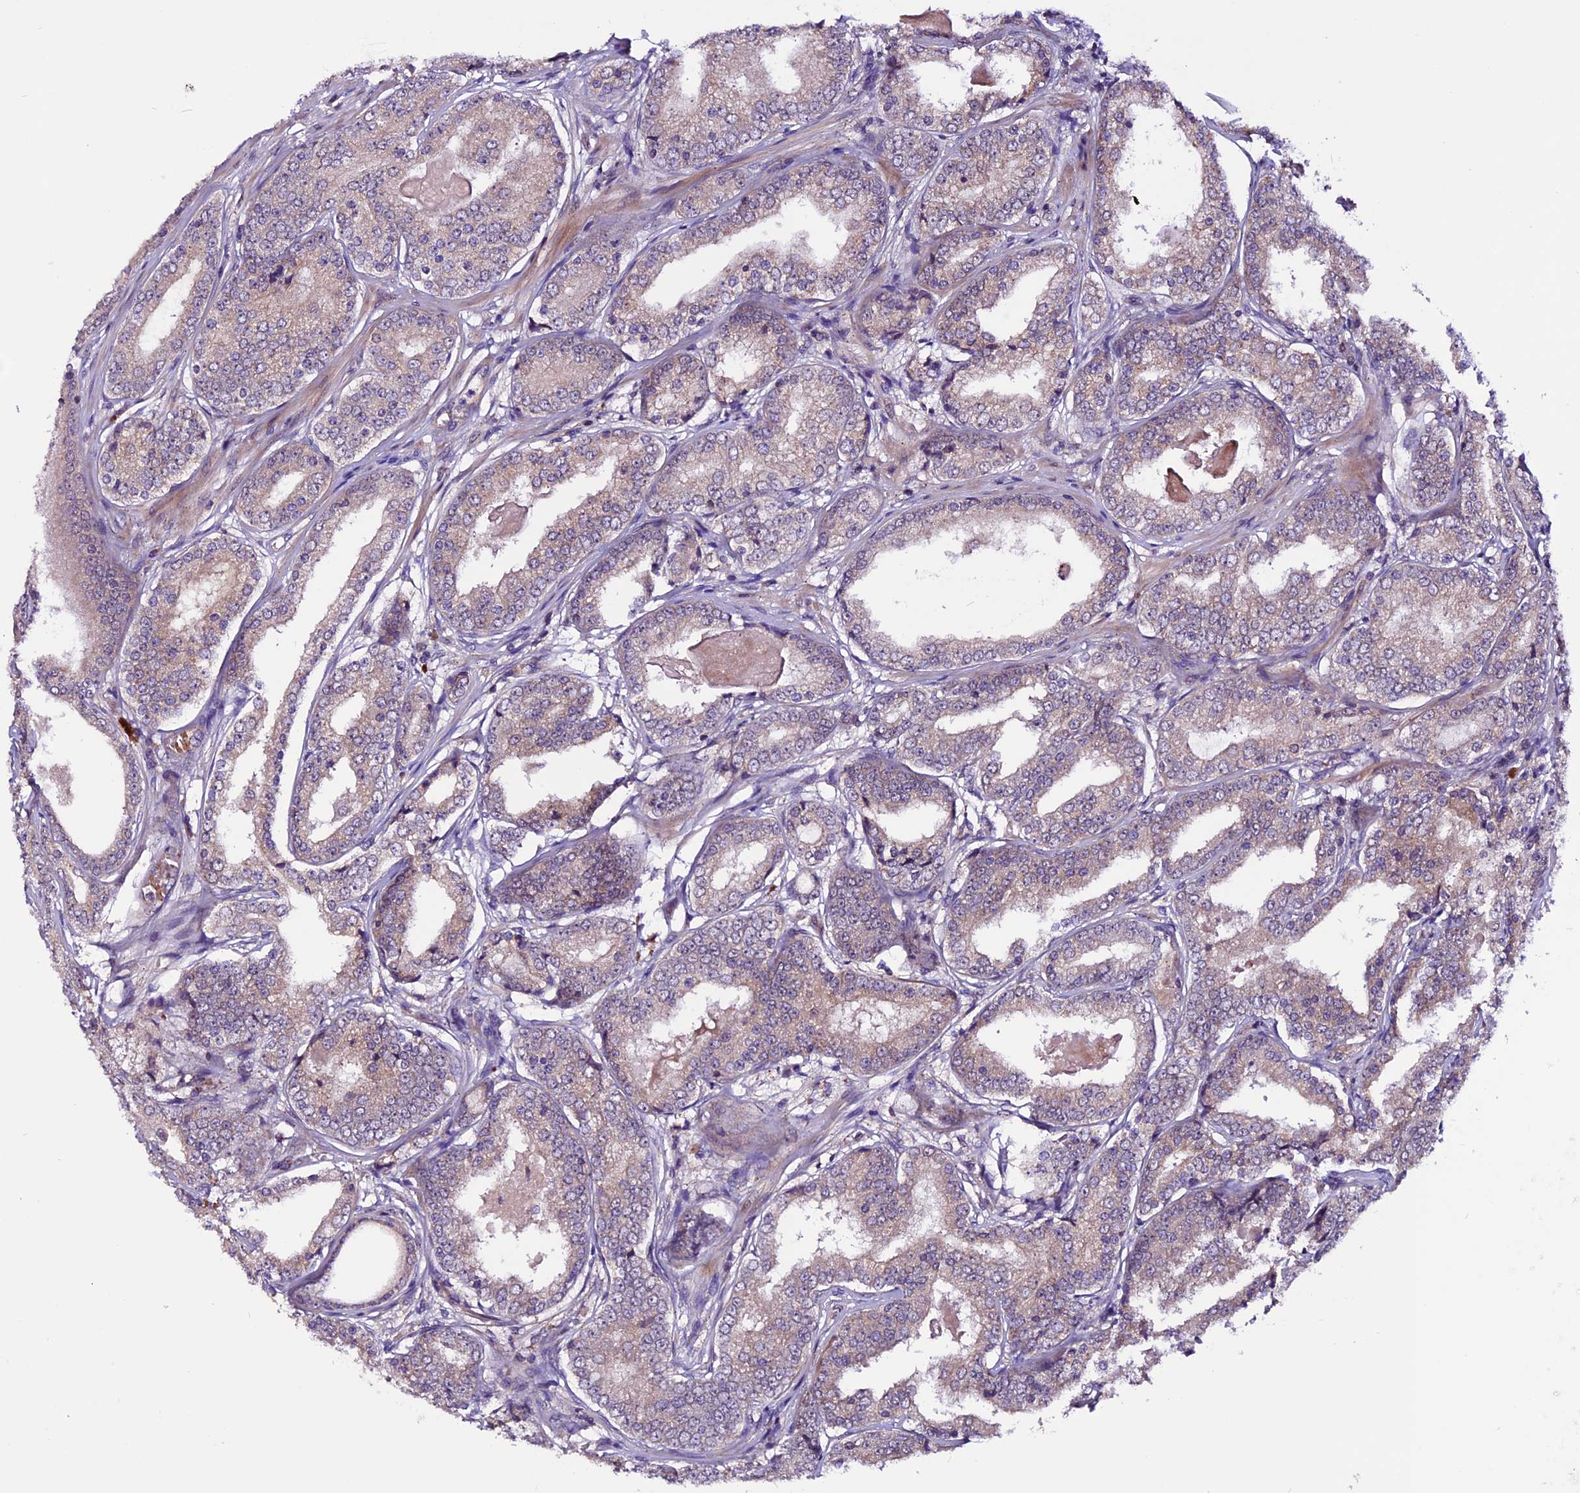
{"staining": {"intensity": "weak", "quantity": "25%-75%", "location": "cytoplasmic/membranous"}, "tissue": "prostate cancer", "cell_type": "Tumor cells", "image_type": "cancer", "snomed": [{"axis": "morphology", "description": "Adenocarcinoma, Low grade"}, {"axis": "topography", "description": "Prostate"}], "caption": "Prostate cancer (adenocarcinoma (low-grade)) was stained to show a protein in brown. There is low levels of weak cytoplasmic/membranous staining in about 25%-75% of tumor cells.", "gene": "RINL", "patient": {"sex": "male", "age": 68}}